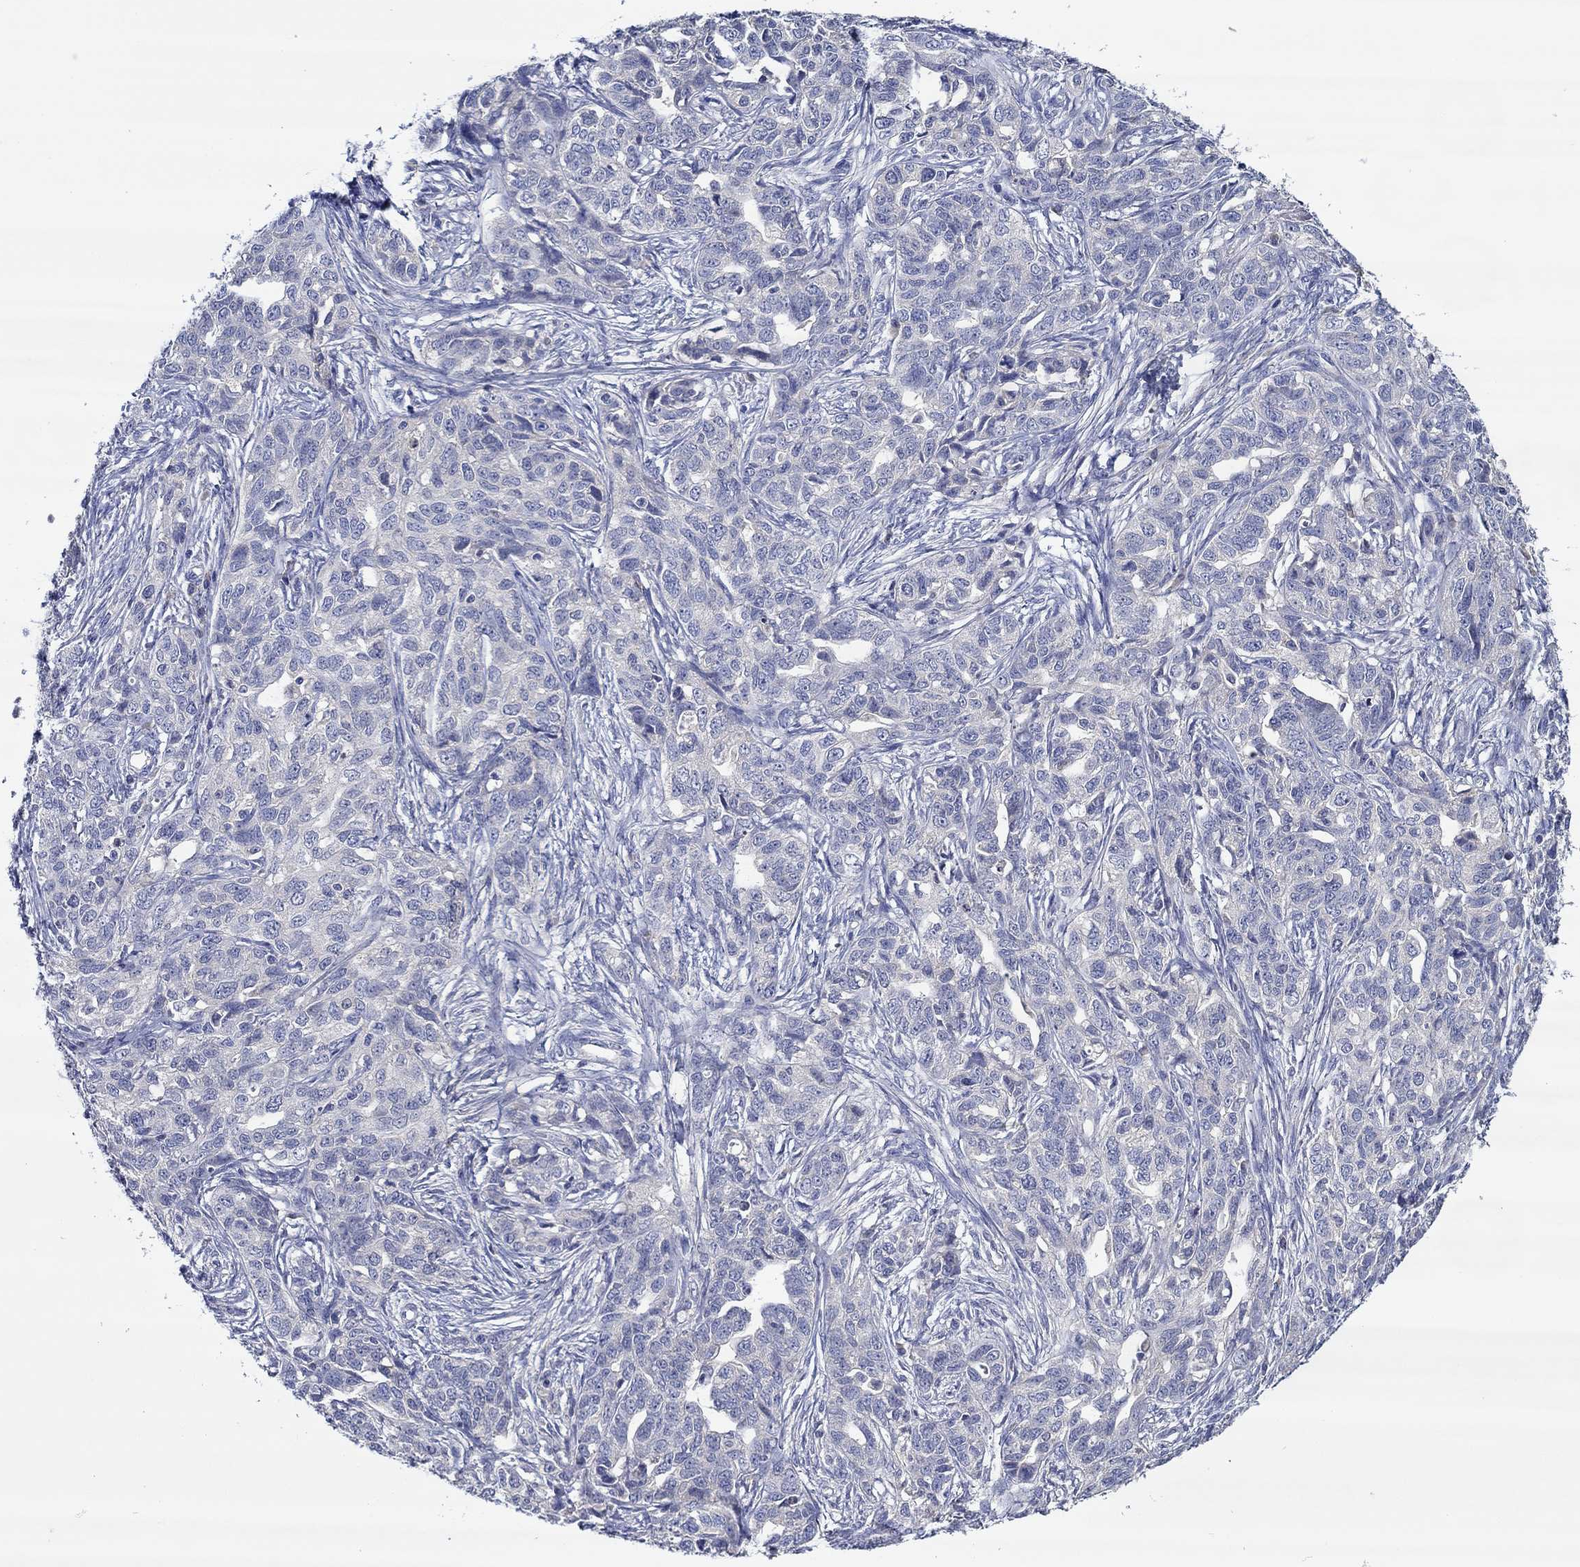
{"staining": {"intensity": "negative", "quantity": "none", "location": "none"}, "tissue": "ovarian cancer", "cell_type": "Tumor cells", "image_type": "cancer", "snomed": [{"axis": "morphology", "description": "Cystadenocarcinoma, serous, NOS"}, {"axis": "topography", "description": "Ovary"}], "caption": "IHC of human serous cystadenocarcinoma (ovarian) exhibits no expression in tumor cells.", "gene": "CHIT1", "patient": {"sex": "female", "age": 71}}